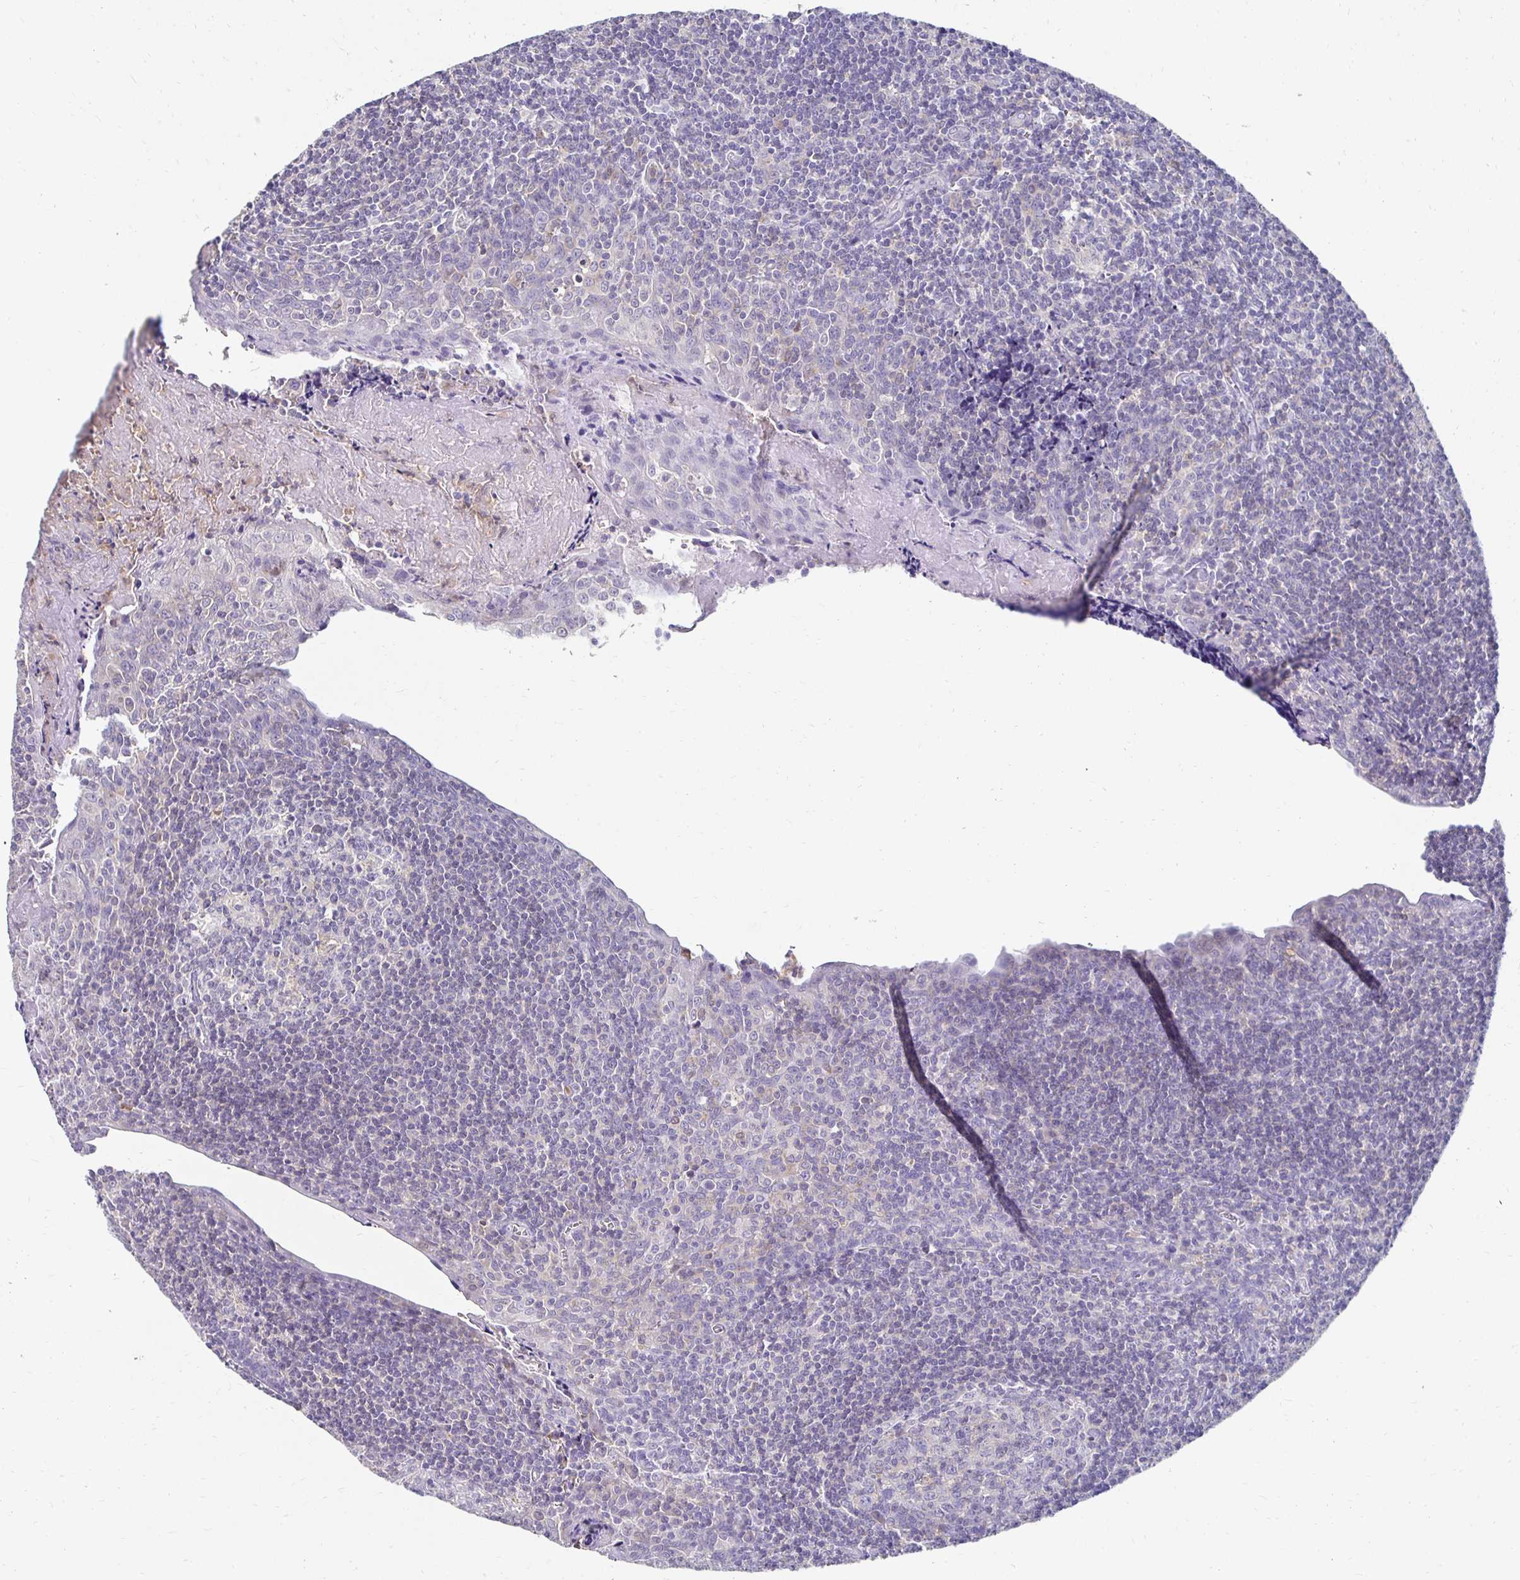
{"staining": {"intensity": "negative", "quantity": "none", "location": "none"}, "tissue": "tonsil", "cell_type": "Germinal center cells", "image_type": "normal", "snomed": [{"axis": "morphology", "description": "Normal tissue, NOS"}, {"axis": "morphology", "description": "Inflammation, NOS"}, {"axis": "topography", "description": "Tonsil"}], "caption": "DAB immunohistochemical staining of unremarkable tonsil displays no significant positivity in germinal center cells. (Brightfield microscopy of DAB (3,3'-diaminobenzidine) IHC at high magnification).", "gene": "GK2", "patient": {"sex": "female", "age": 31}}